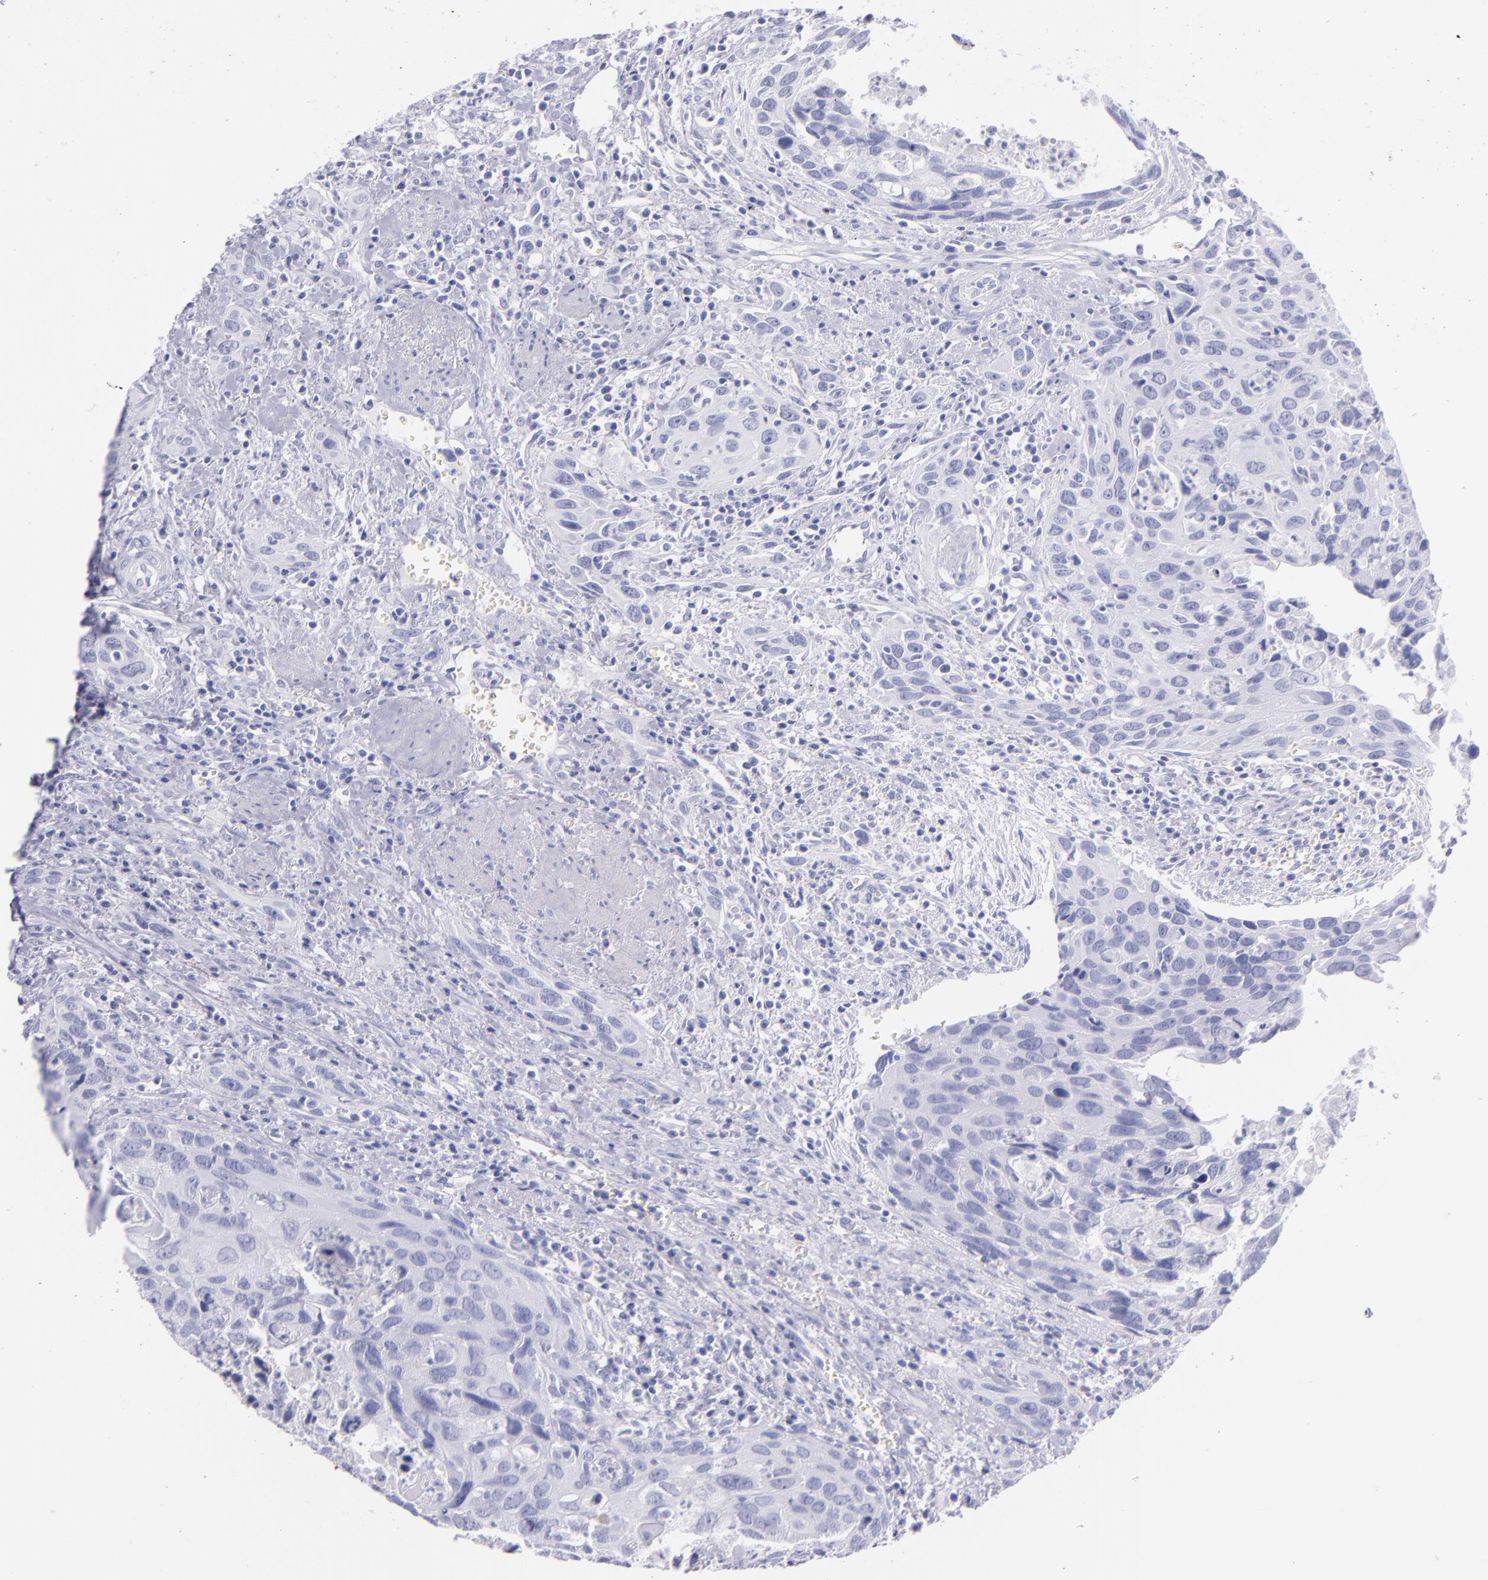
{"staining": {"intensity": "negative", "quantity": "none", "location": "none"}, "tissue": "urothelial cancer", "cell_type": "Tumor cells", "image_type": "cancer", "snomed": [{"axis": "morphology", "description": "Urothelial carcinoma, High grade"}, {"axis": "topography", "description": "Urinary bladder"}], "caption": "Tumor cells are negative for protein expression in human urothelial cancer. Nuclei are stained in blue.", "gene": "SFTPA2", "patient": {"sex": "male", "age": 71}}